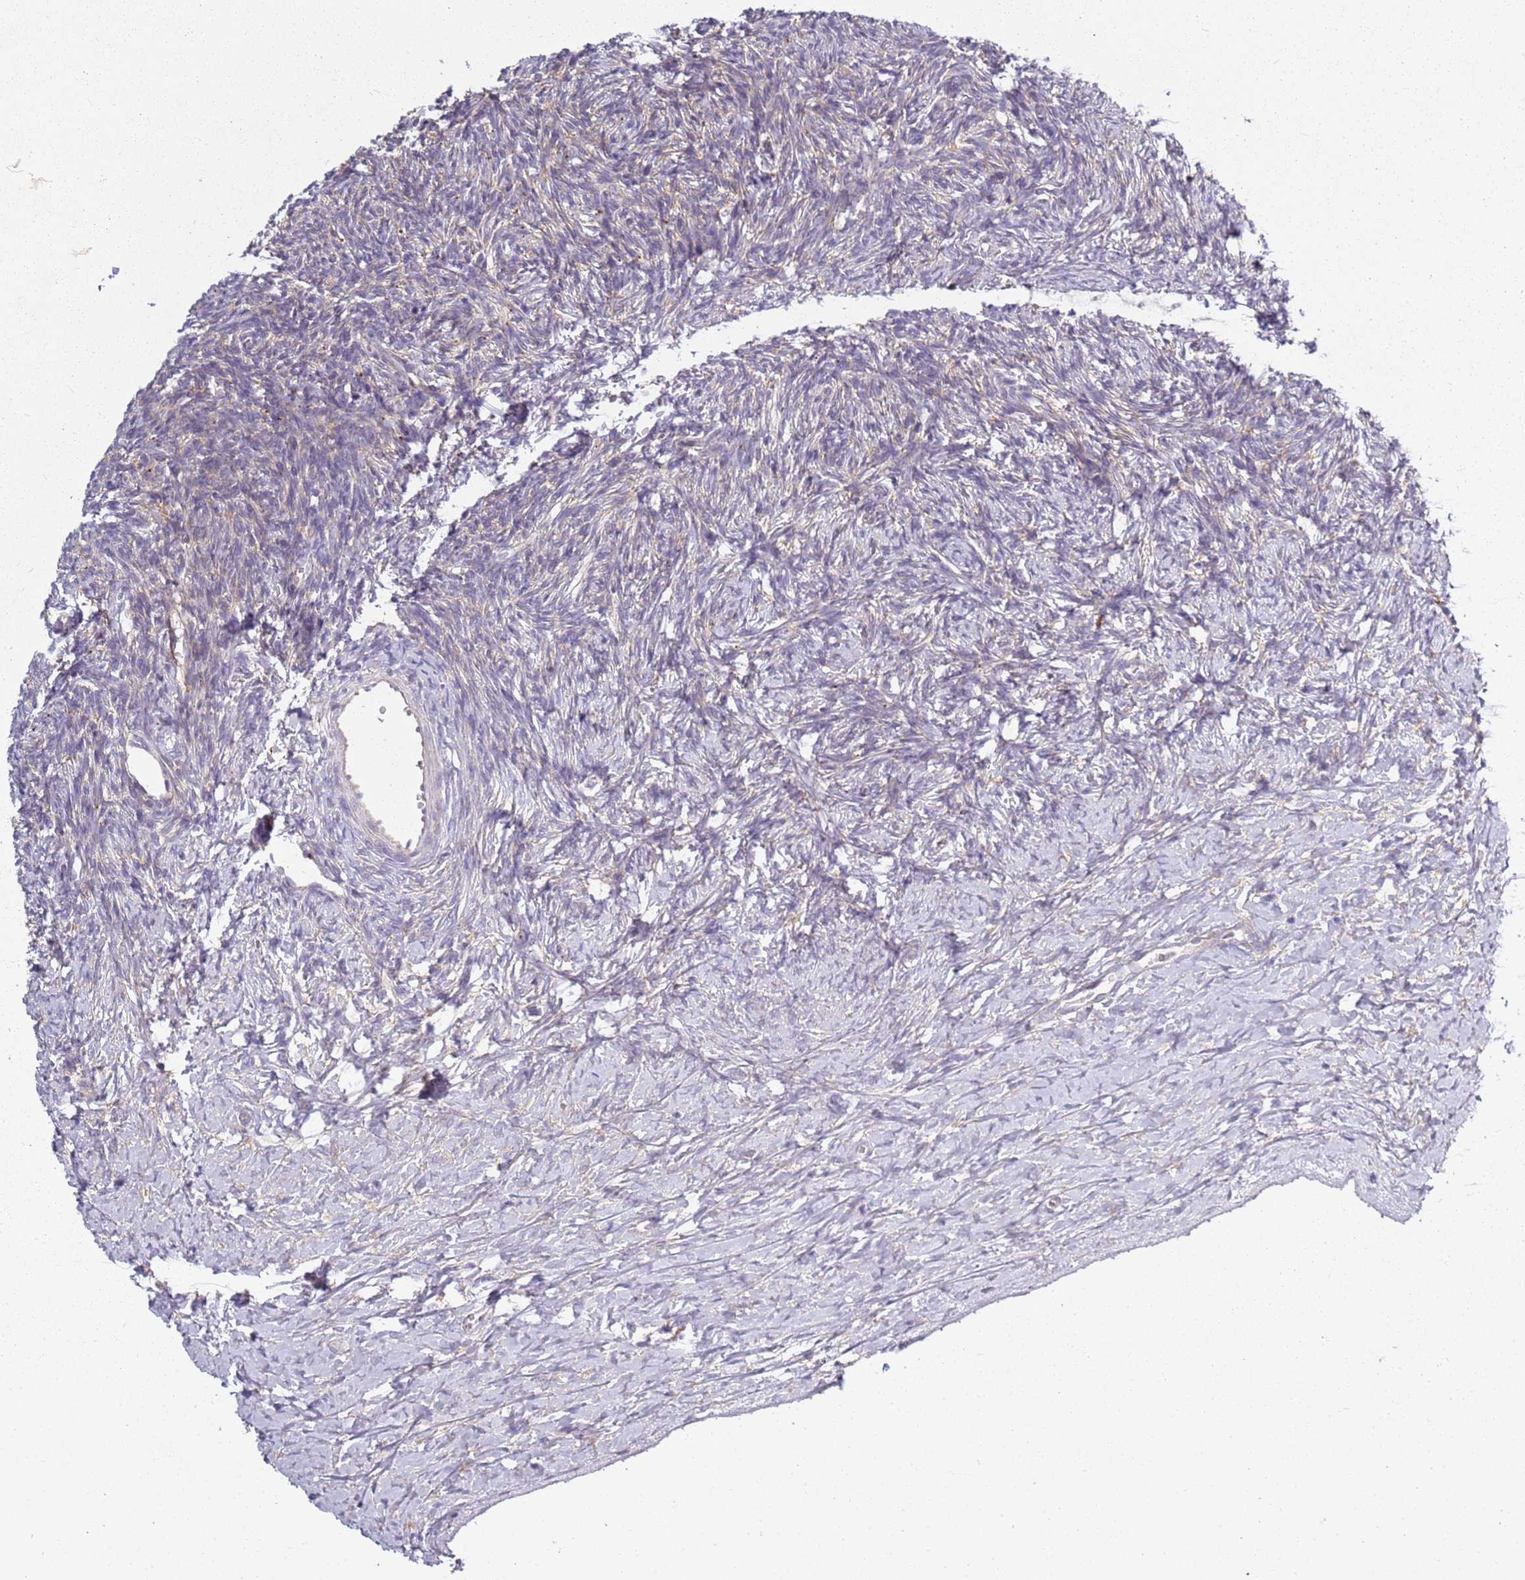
{"staining": {"intensity": "negative", "quantity": "none", "location": "none"}, "tissue": "ovary", "cell_type": "Follicle cells", "image_type": "normal", "snomed": [{"axis": "morphology", "description": "Normal tissue, NOS"}, {"axis": "morphology", "description": "Developmental malformation"}, {"axis": "topography", "description": "Ovary"}], "caption": "The immunohistochemistry (IHC) micrograph has no significant expression in follicle cells of ovary.", "gene": "RPS28", "patient": {"sex": "female", "age": 39}}